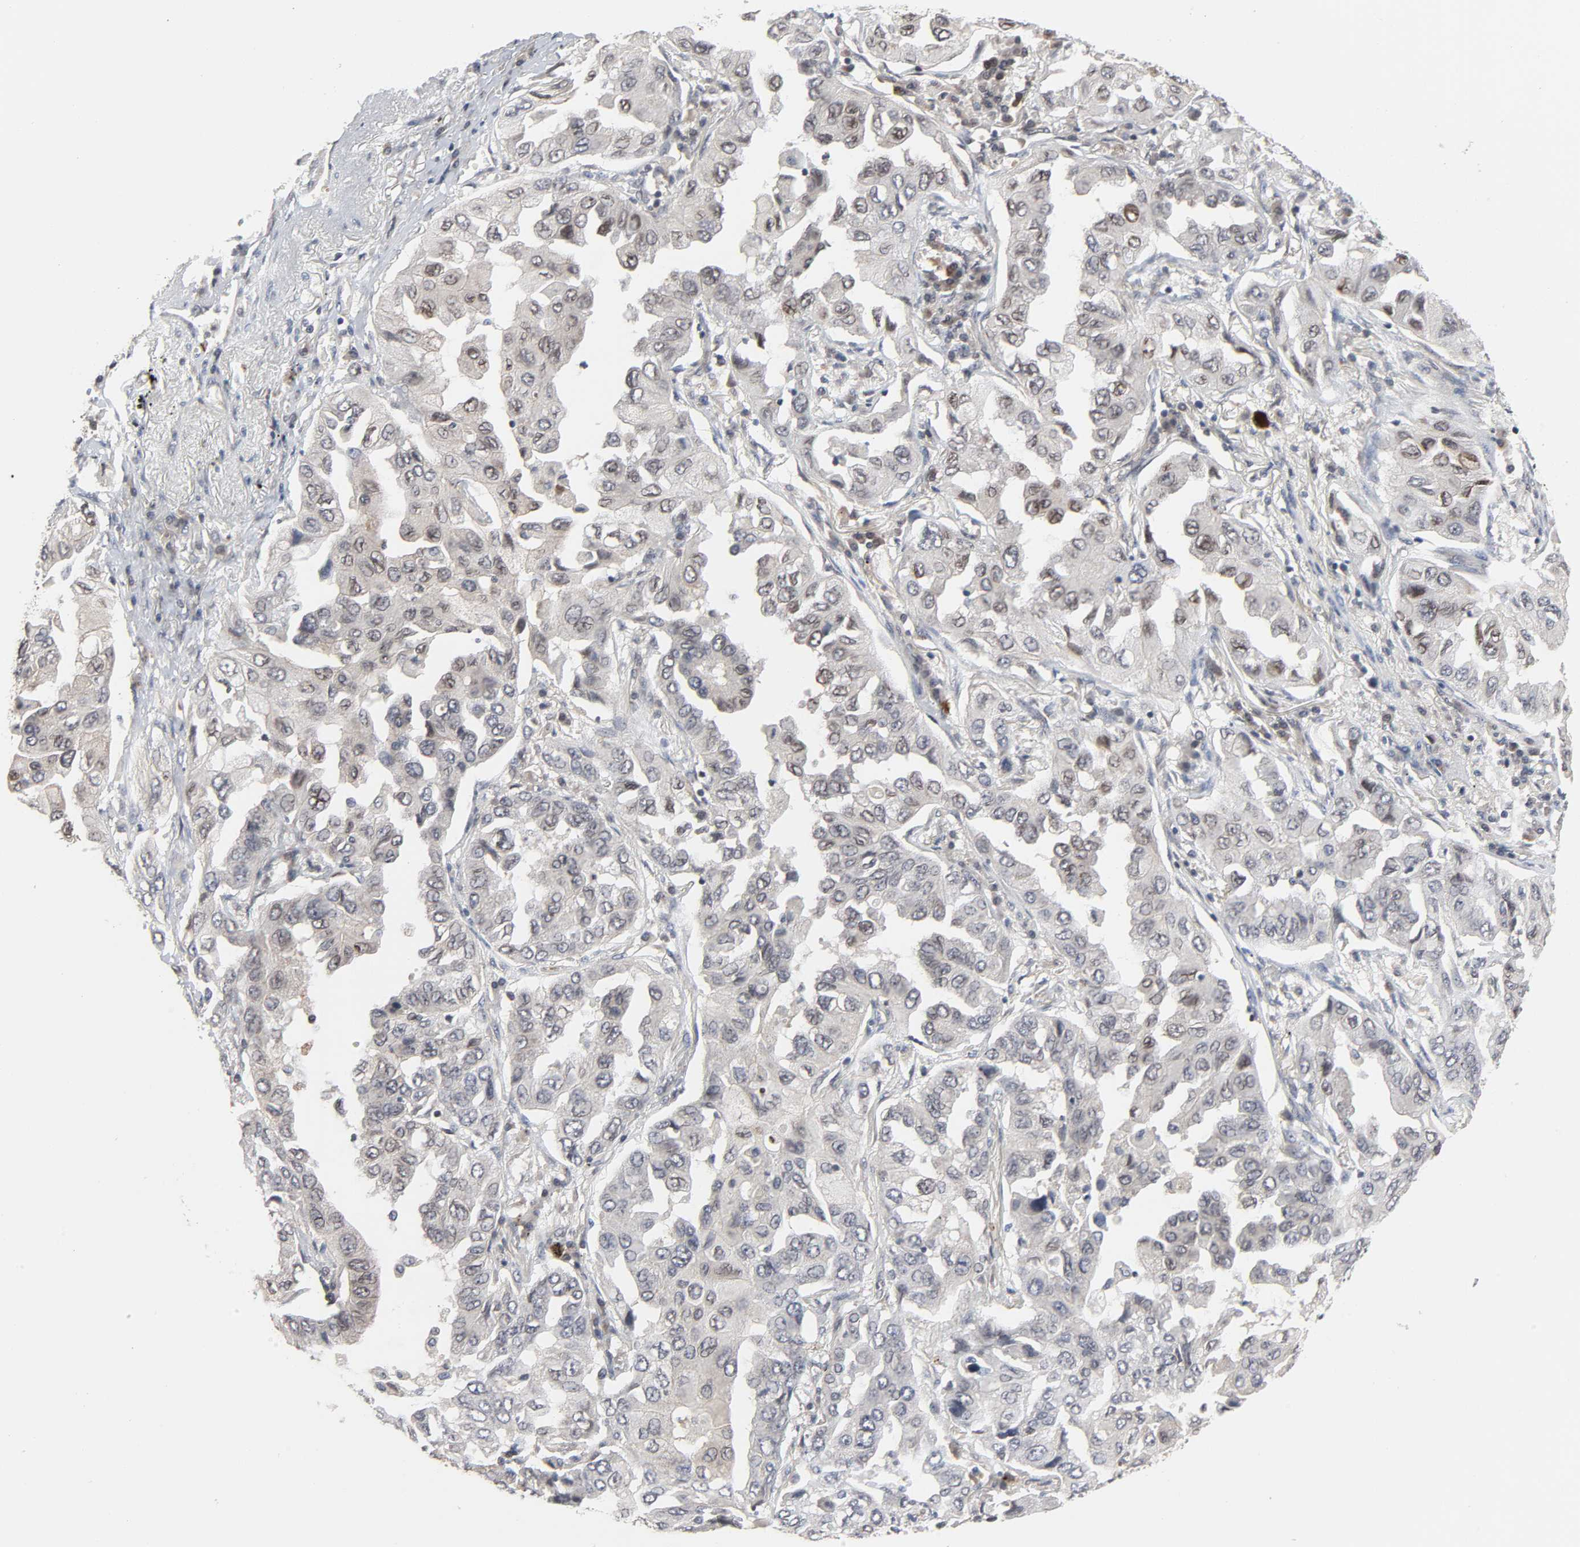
{"staining": {"intensity": "weak", "quantity": "<25%", "location": "cytoplasmic/membranous,nuclear"}, "tissue": "lung cancer", "cell_type": "Tumor cells", "image_type": "cancer", "snomed": [{"axis": "morphology", "description": "Adenocarcinoma, NOS"}, {"axis": "topography", "description": "Lung"}], "caption": "Tumor cells show no significant expression in lung adenocarcinoma. The staining was performed using DAB (3,3'-diaminobenzidine) to visualize the protein expression in brown, while the nuclei were stained in blue with hematoxylin (Magnification: 20x).", "gene": "CCDC175", "patient": {"sex": "female", "age": 65}}